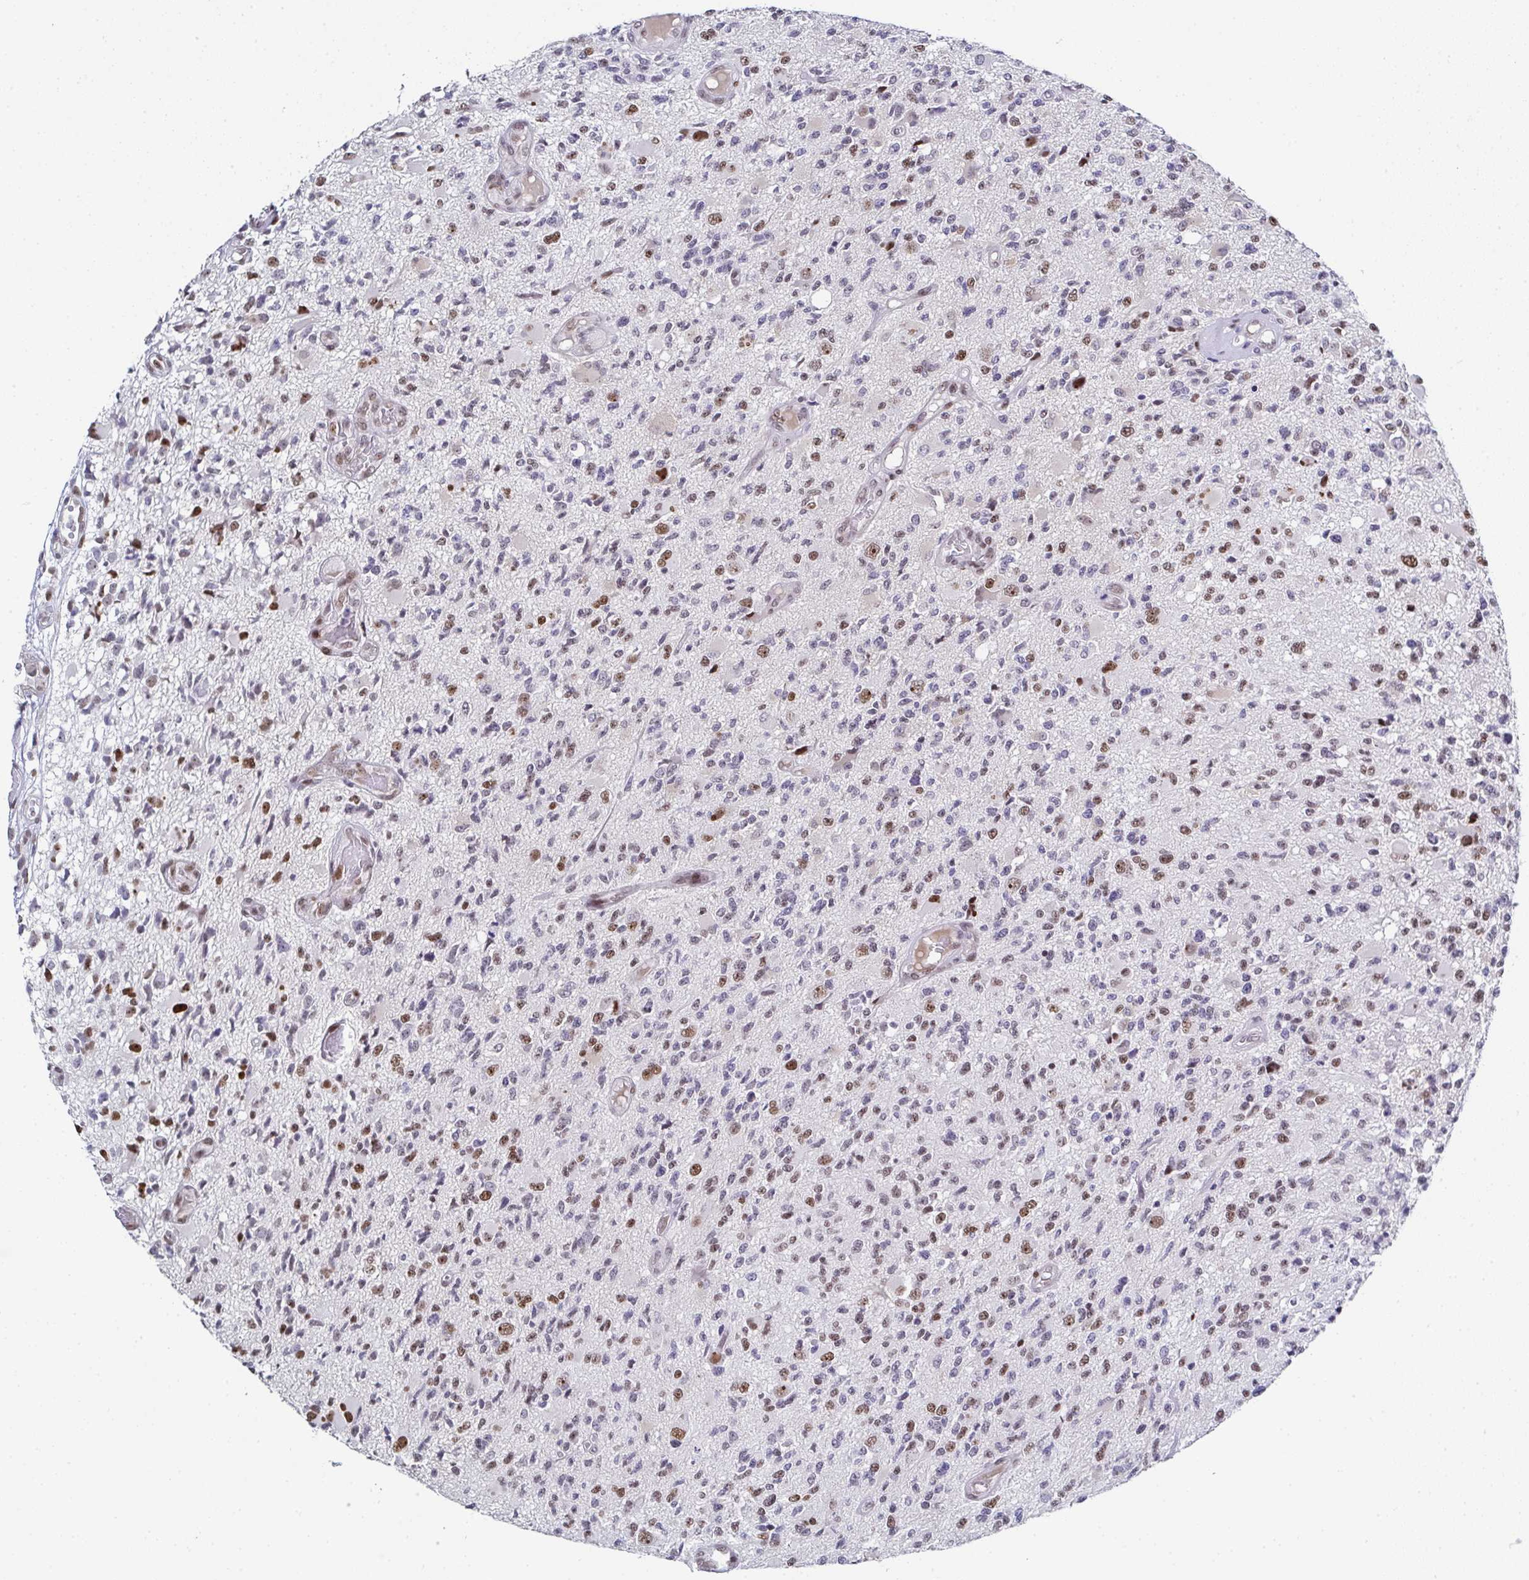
{"staining": {"intensity": "moderate", "quantity": "<25%", "location": "nuclear"}, "tissue": "glioma", "cell_type": "Tumor cells", "image_type": "cancer", "snomed": [{"axis": "morphology", "description": "Glioma, malignant, High grade"}, {"axis": "topography", "description": "Brain"}], "caption": "Approximately <25% of tumor cells in human glioma display moderate nuclear protein staining as visualized by brown immunohistochemical staining.", "gene": "RB1", "patient": {"sex": "female", "age": 63}}